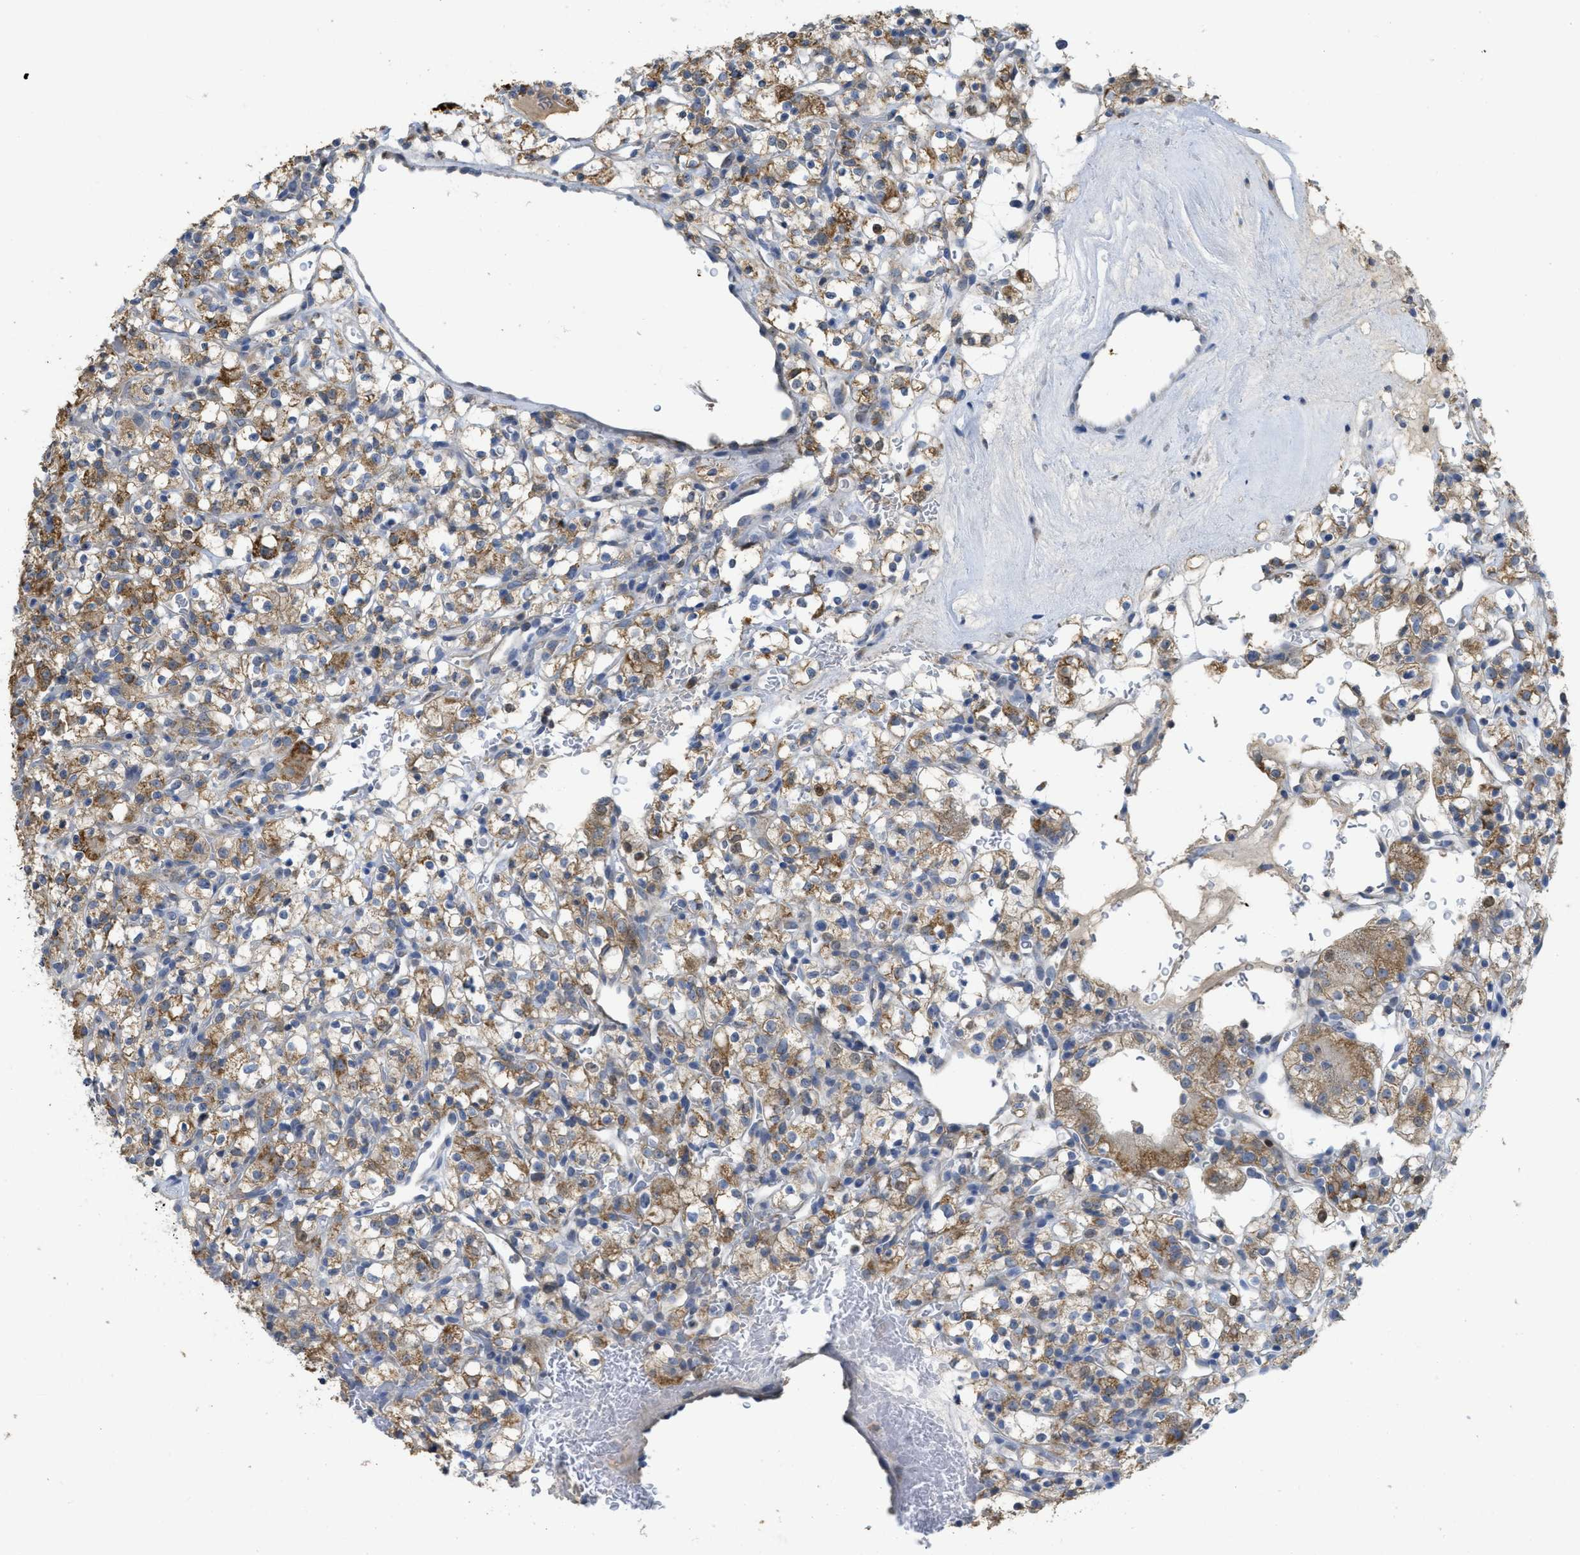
{"staining": {"intensity": "moderate", "quantity": ">75%", "location": "cytoplasmic/membranous"}, "tissue": "renal cancer", "cell_type": "Tumor cells", "image_type": "cancer", "snomed": [{"axis": "morphology", "description": "Normal tissue, NOS"}, {"axis": "morphology", "description": "Adenocarcinoma, NOS"}, {"axis": "topography", "description": "Kidney"}], "caption": "Renal adenocarcinoma stained for a protein demonstrates moderate cytoplasmic/membranous positivity in tumor cells. (Stains: DAB (3,3'-diaminobenzidine) in brown, nuclei in blue, Microscopy: brightfield microscopy at high magnification).", "gene": "SFXN2", "patient": {"sex": "female", "age": 72}}